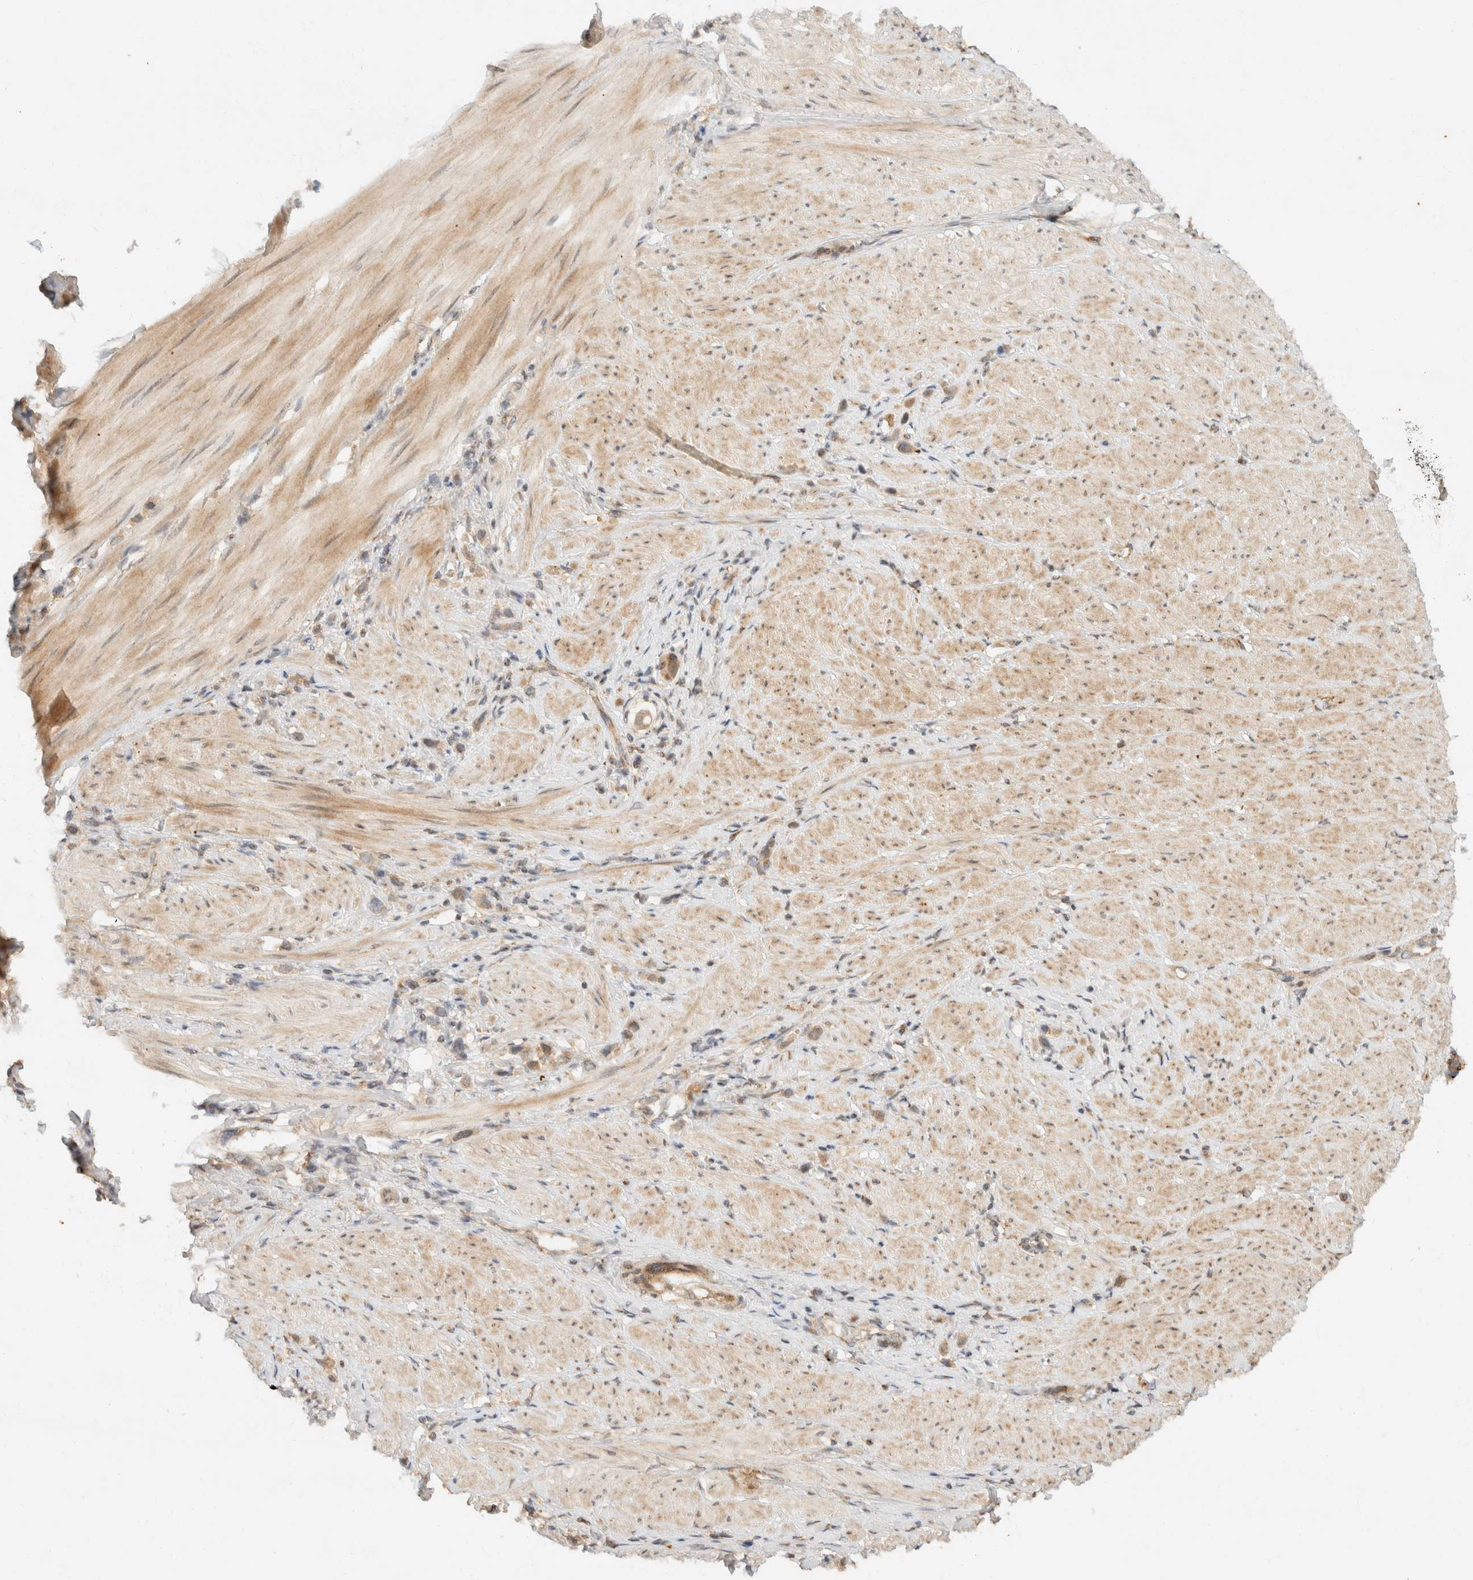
{"staining": {"intensity": "weak", "quantity": "25%-75%", "location": "cytoplasmic/membranous"}, "tissue": "stomach cancer", "cell_type": "Tumor cells", "image_type": "cancer", "snomed": [{"axis": "morphology", "description": "Adenocarcinoma, NOS"}, {"axis": "topography", "description": "Stomach"}], "caption": "Tumor cells display low levels of weak cytoplasmic/membranous staining in approximately 25%-75% of cells in human adenocarcinoma (stomach).", "gene": "TACC1", "patient": {"sex": "female", "age": 65}}